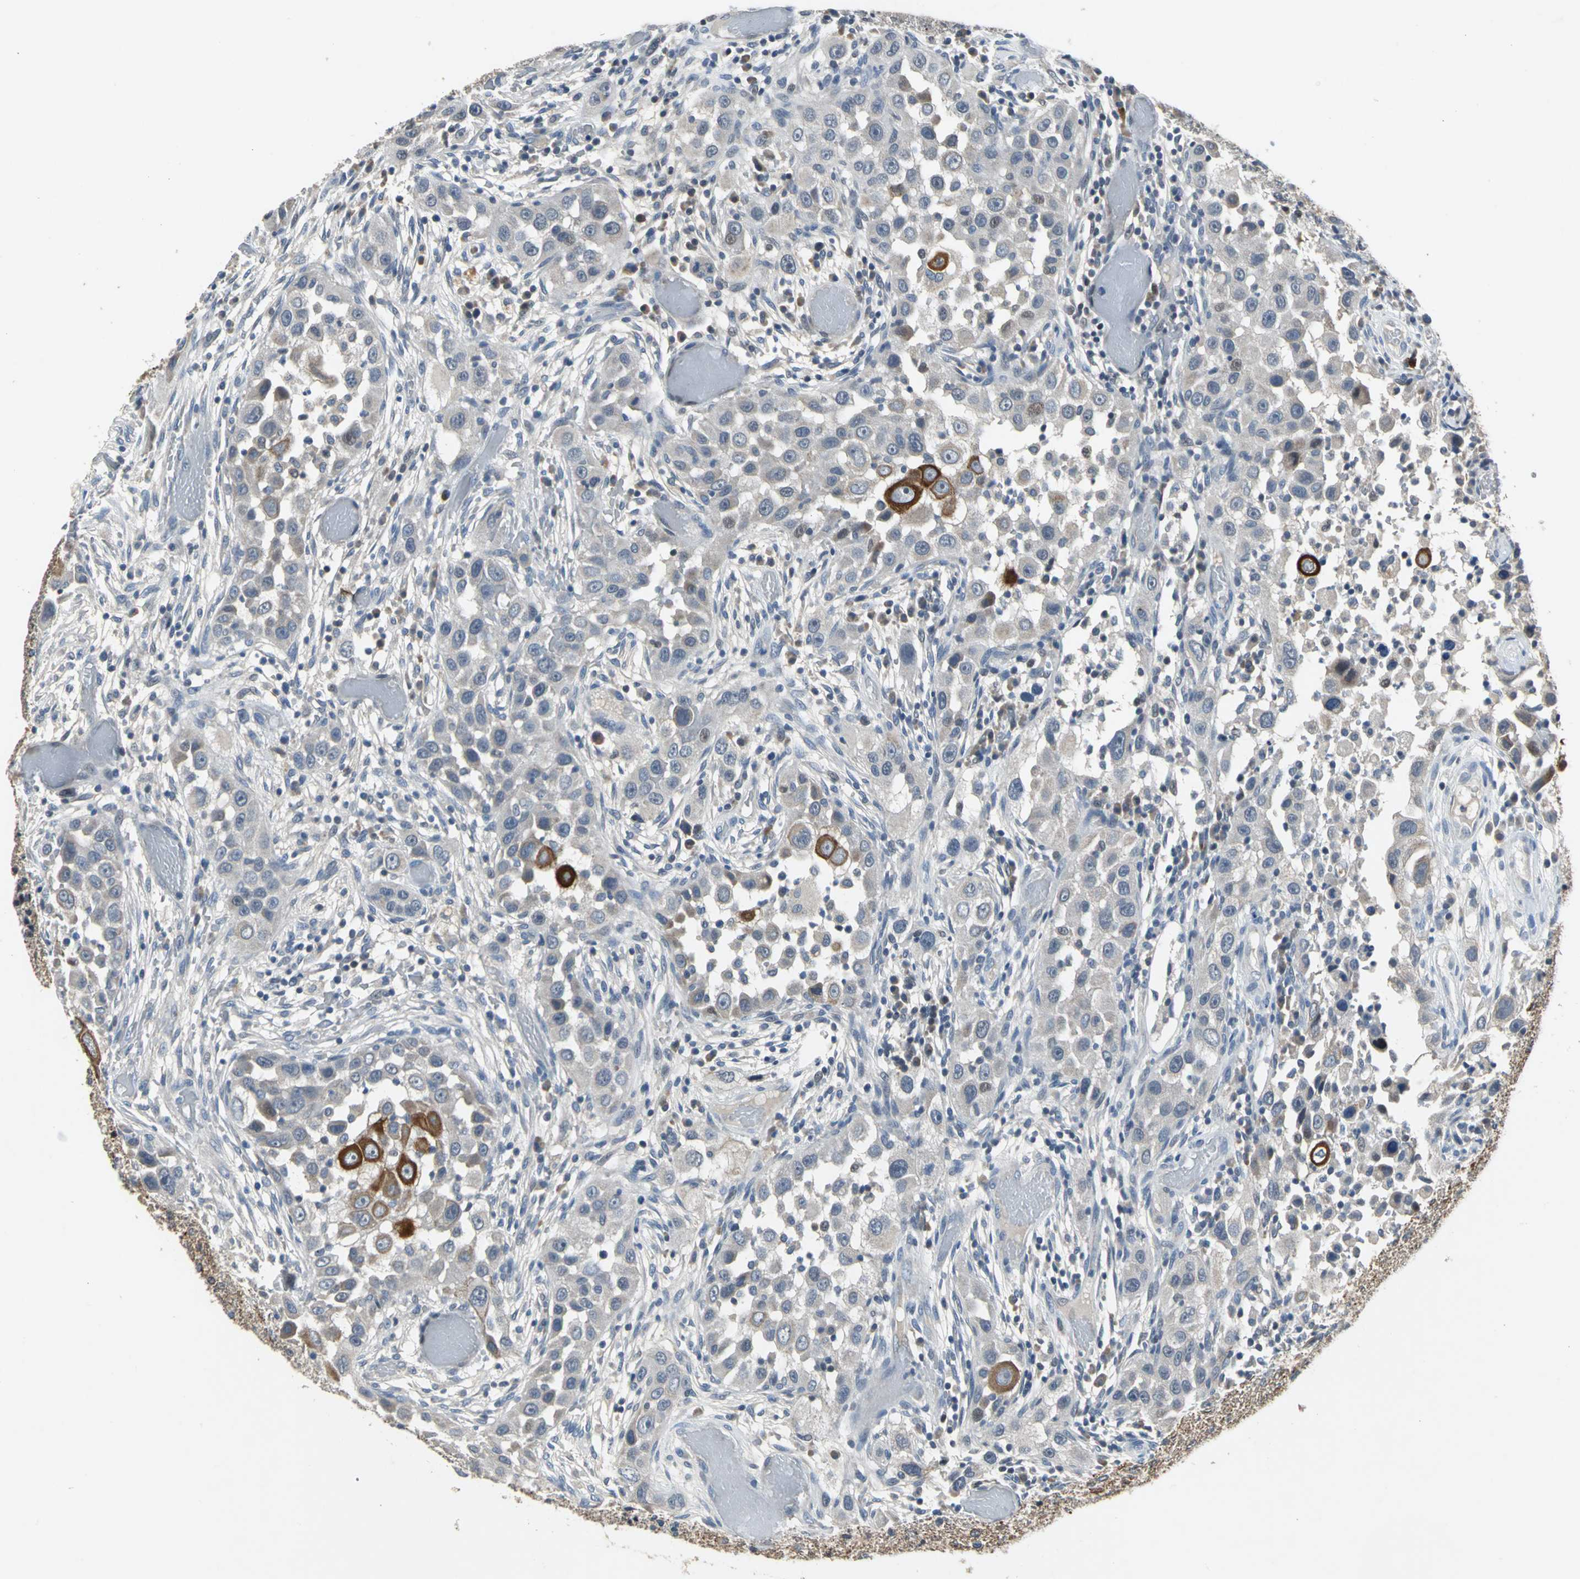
{"staining": {"intensity": "strong", "quantity": "<25%", "location": "cytoplasmic/membranous"}, "tissue": "head and neck cancer", "cell_type": "Tumor cells", "image_type": "cancer", "snomed": [{"axis": "morphology", "description": "Carcinoma, NOS"}, {"axis": "topography", "description": "Head-Neck"}], "caption": "DAB (3,3'-diaminobenzidine) immunohistochemical staining of human carcinoma (head and neck) exhibits strong cytoplasmic/membranous protein staining in about <25% of tumor cells.", "gene": "JADE3", "patient": {"sex": "male", "age": 87}}